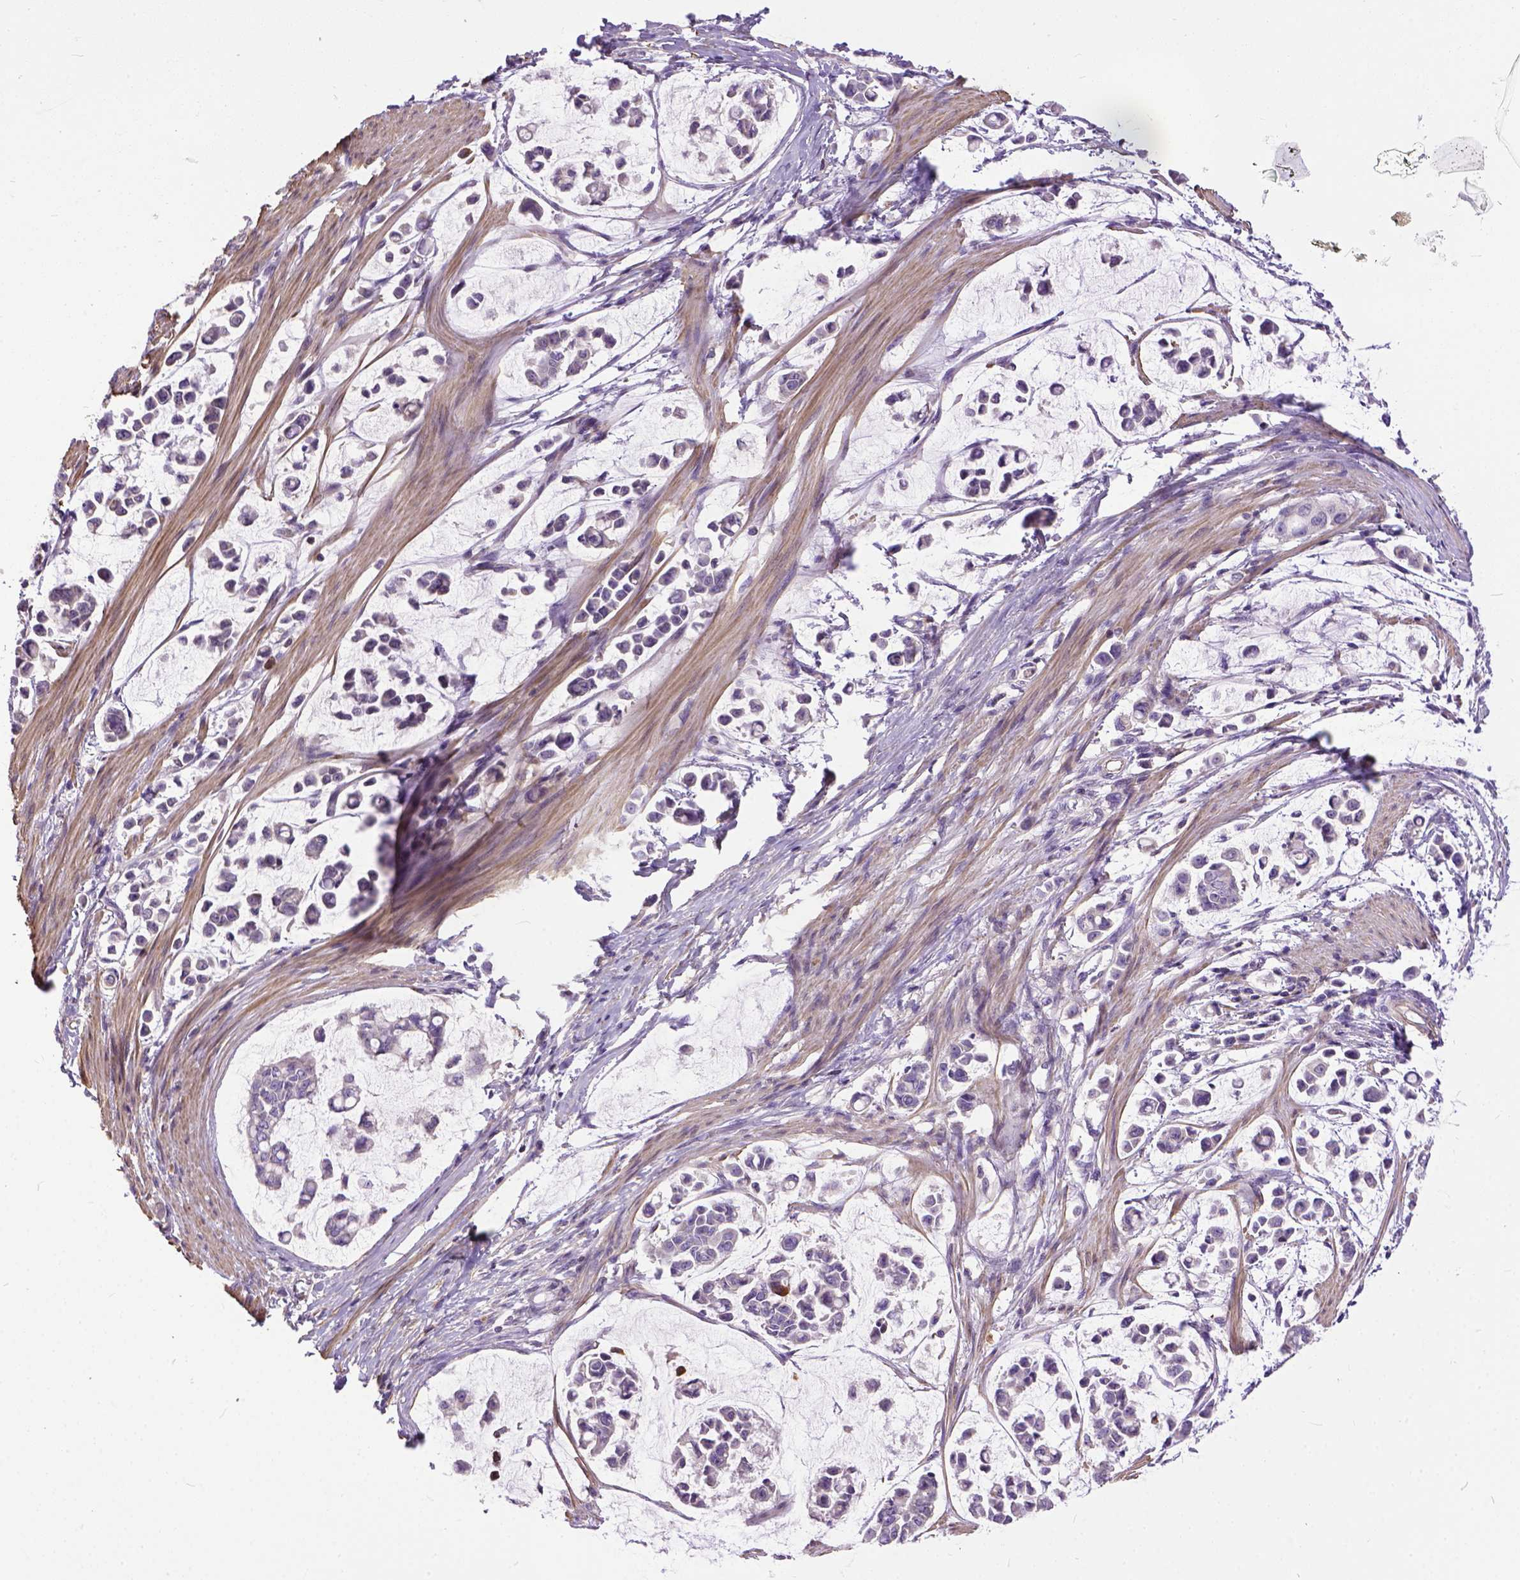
{"staining": {"intensity": "negative", "quantity": "none", "location": "none"}, "tissue": "stomach cancer", "cell_type": "Tumor cells", "image_type": "cancer", "snomed": [{"axis": "morphology", "description": "Adenocarcinoma, NOS"}, {"axis": "topography", "description": "Stomach"}], "caption": "This image is of stomach adenocarcinoma stained with immunohistochemistry to label a protein in brown with the nuclei are counter-stained blue. There is no expression in tumor cells.", "gene": "BANF2", "patient": {"sex": "male", "age": 82}}